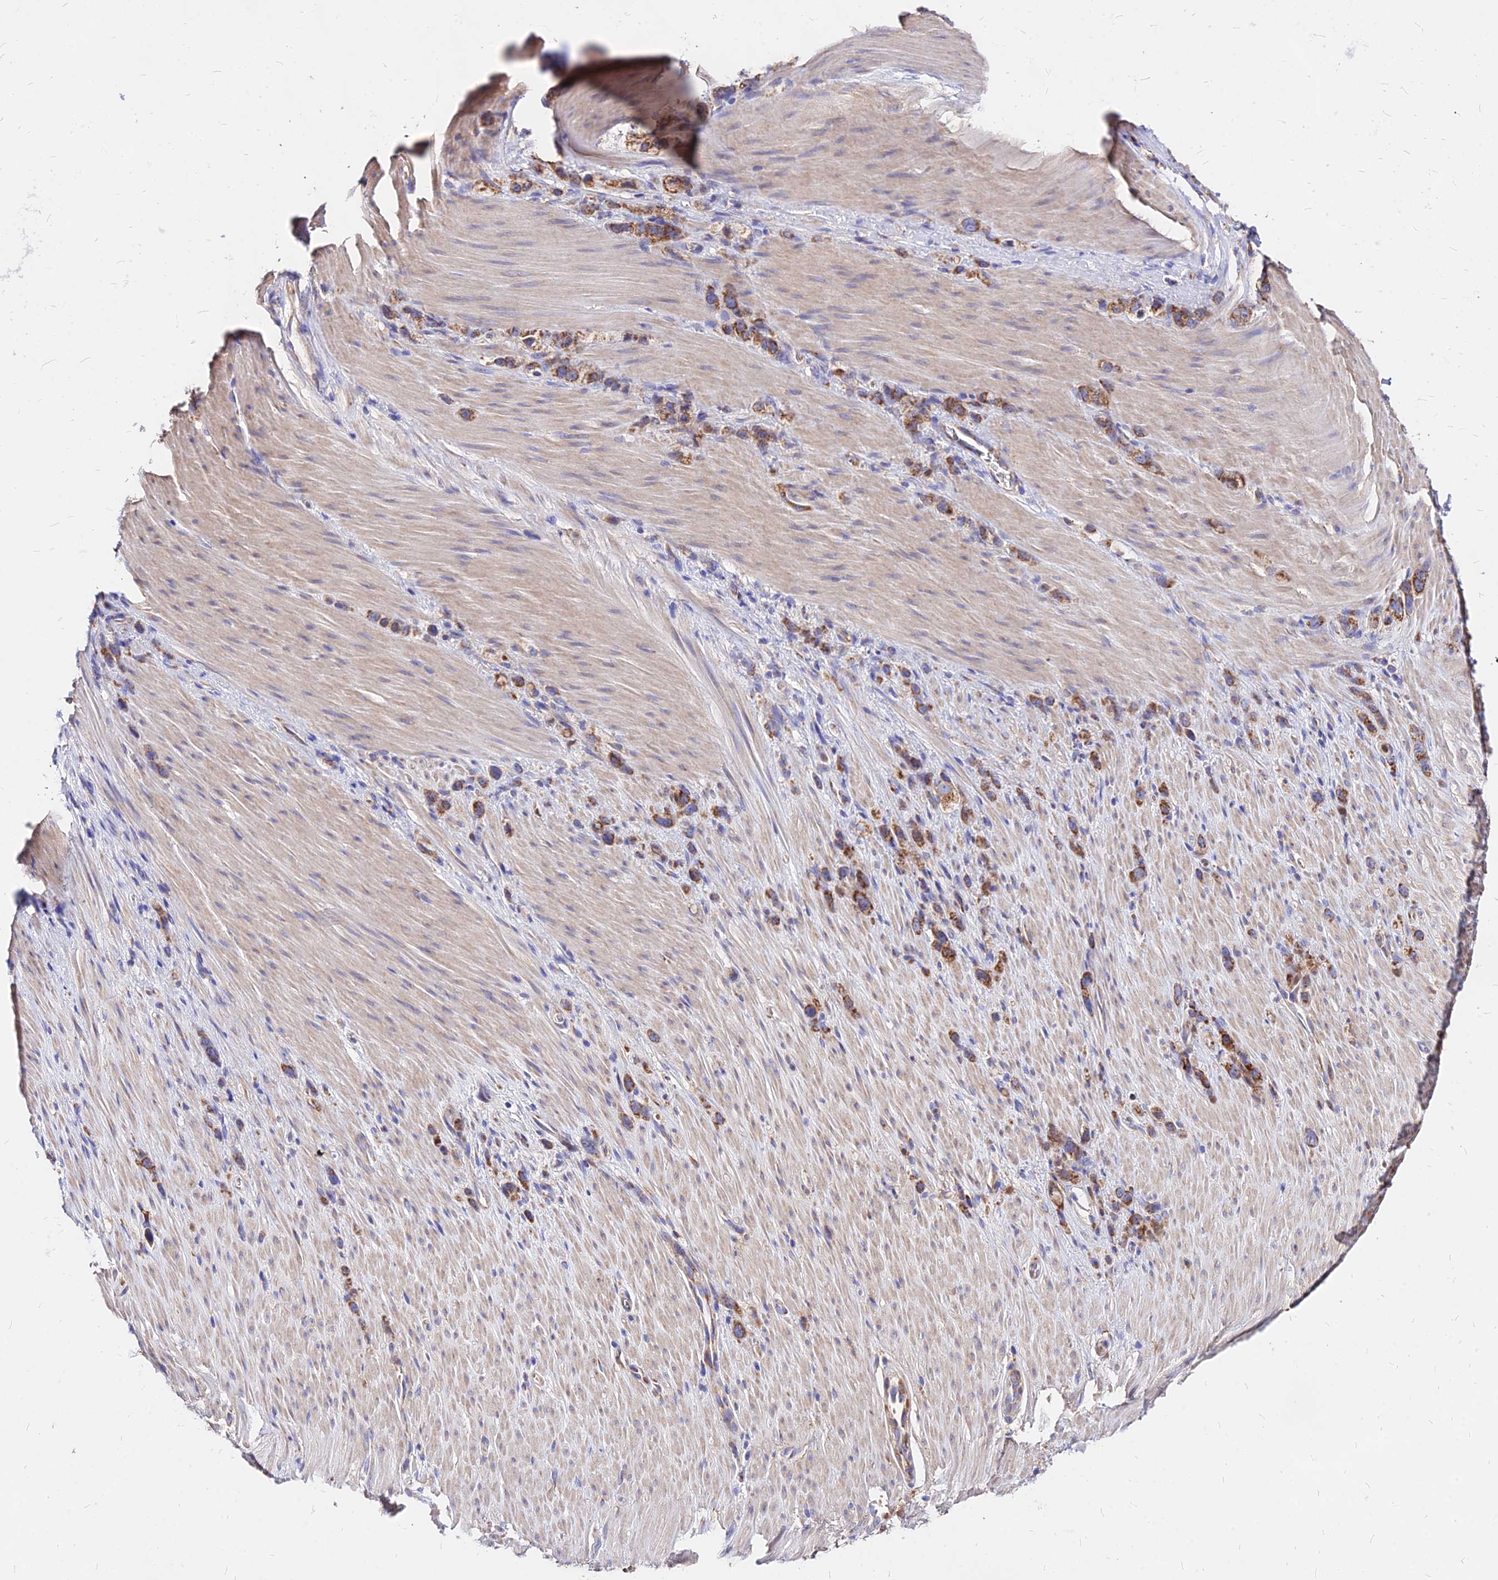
{"staining": {"intensity": "moderate", "quantity": ">75%", "location": "cytoplasmic/membranous"}, "tissue": "stomach cancer", "cell_type": "Tumor cells", "image_type": "cancer", "snomed": [{"axis": "morphology", "description": "Adenocarcinoma, NOS"}, {"axis": "topography", "description": "Stomach"}], "caption": "Immunohistochemical staining of human adenocarcinoma (stomach) displays moderate cytoplasmic/membranous protein staining in about >75% of tumor cells. (DAB IHC with brightfield microscopy, high magnification).", "gene": "MRPL3", "patient": {"sex": "female", "age": 65}}